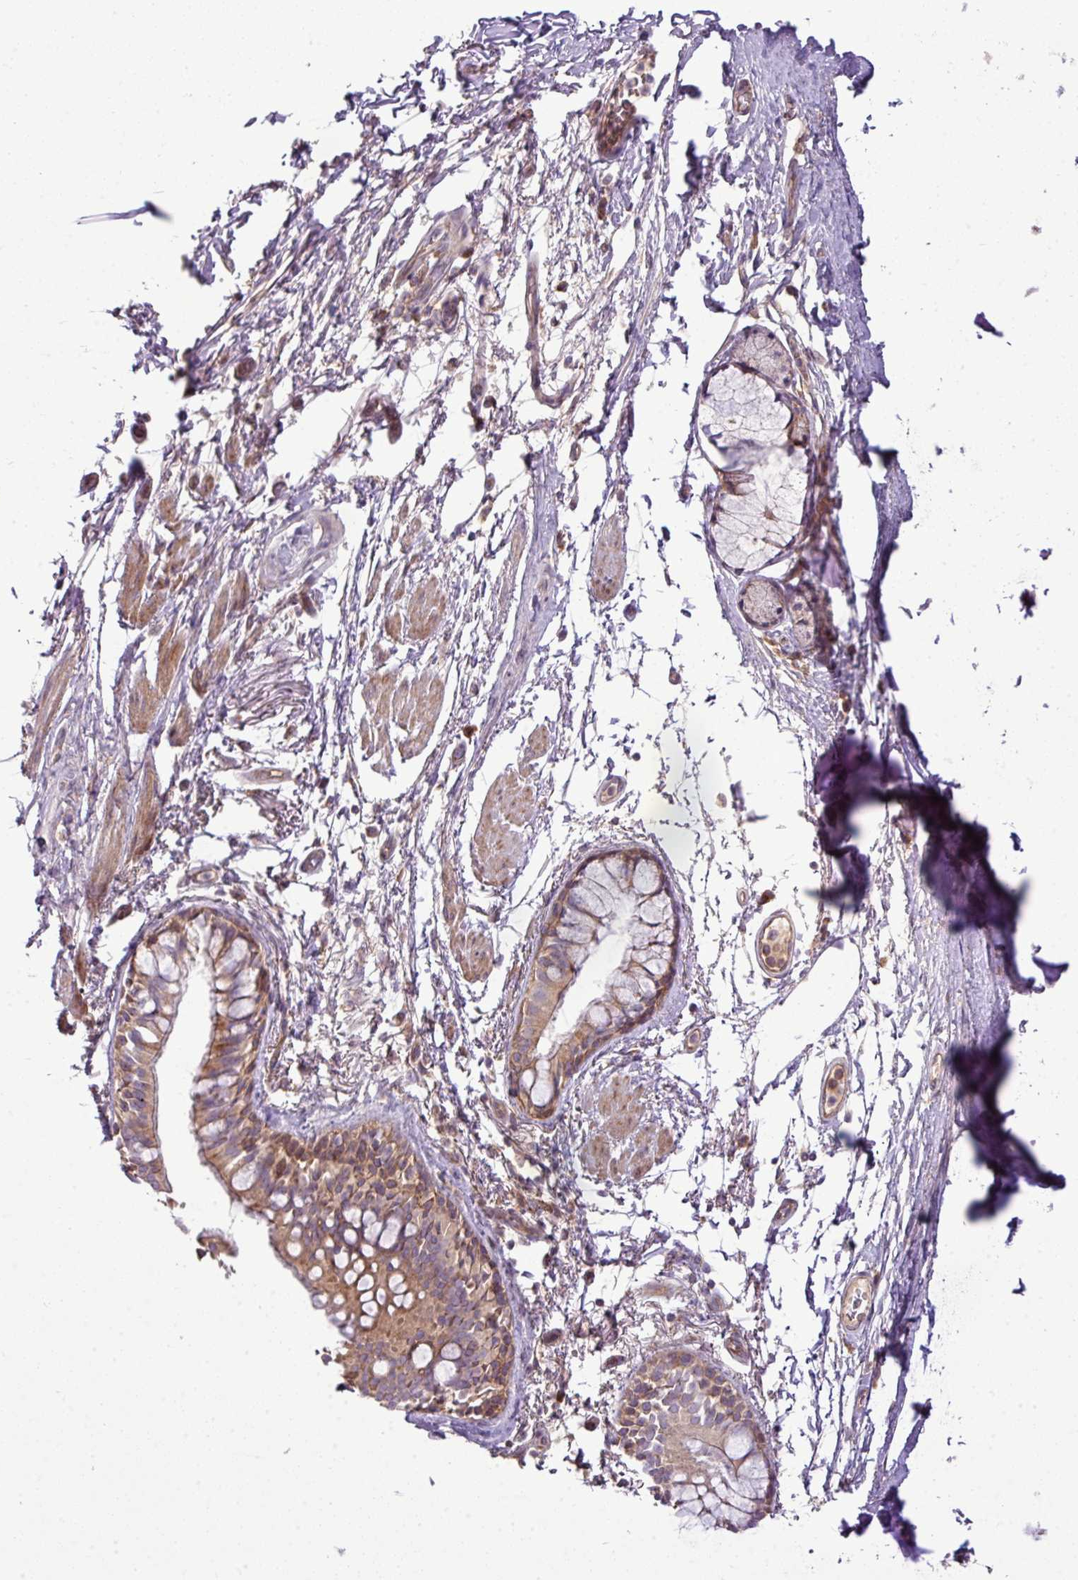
{"staining": {"intensity": "moderate", "quantity": ">75%", "location": "cytoplasmic/membranous"}, "tissue": "bronchus", "cell_type": "Respiratory epithelial cells", "image_type": "normal", "snomed": [{"axis": "morphology", "description": "Normal tissue, NOS"}, {"axis": "topography", "description": "Bronchus"}], "caption": "About >75% of respiratory epithelial cells in benign human bronchus exhibit moderate cytoplasmic/membranous protein staining as visualized by brown immunohistochemical staining.", "gene": "COX18", "patient": {"sex": "male", "age": 70}}